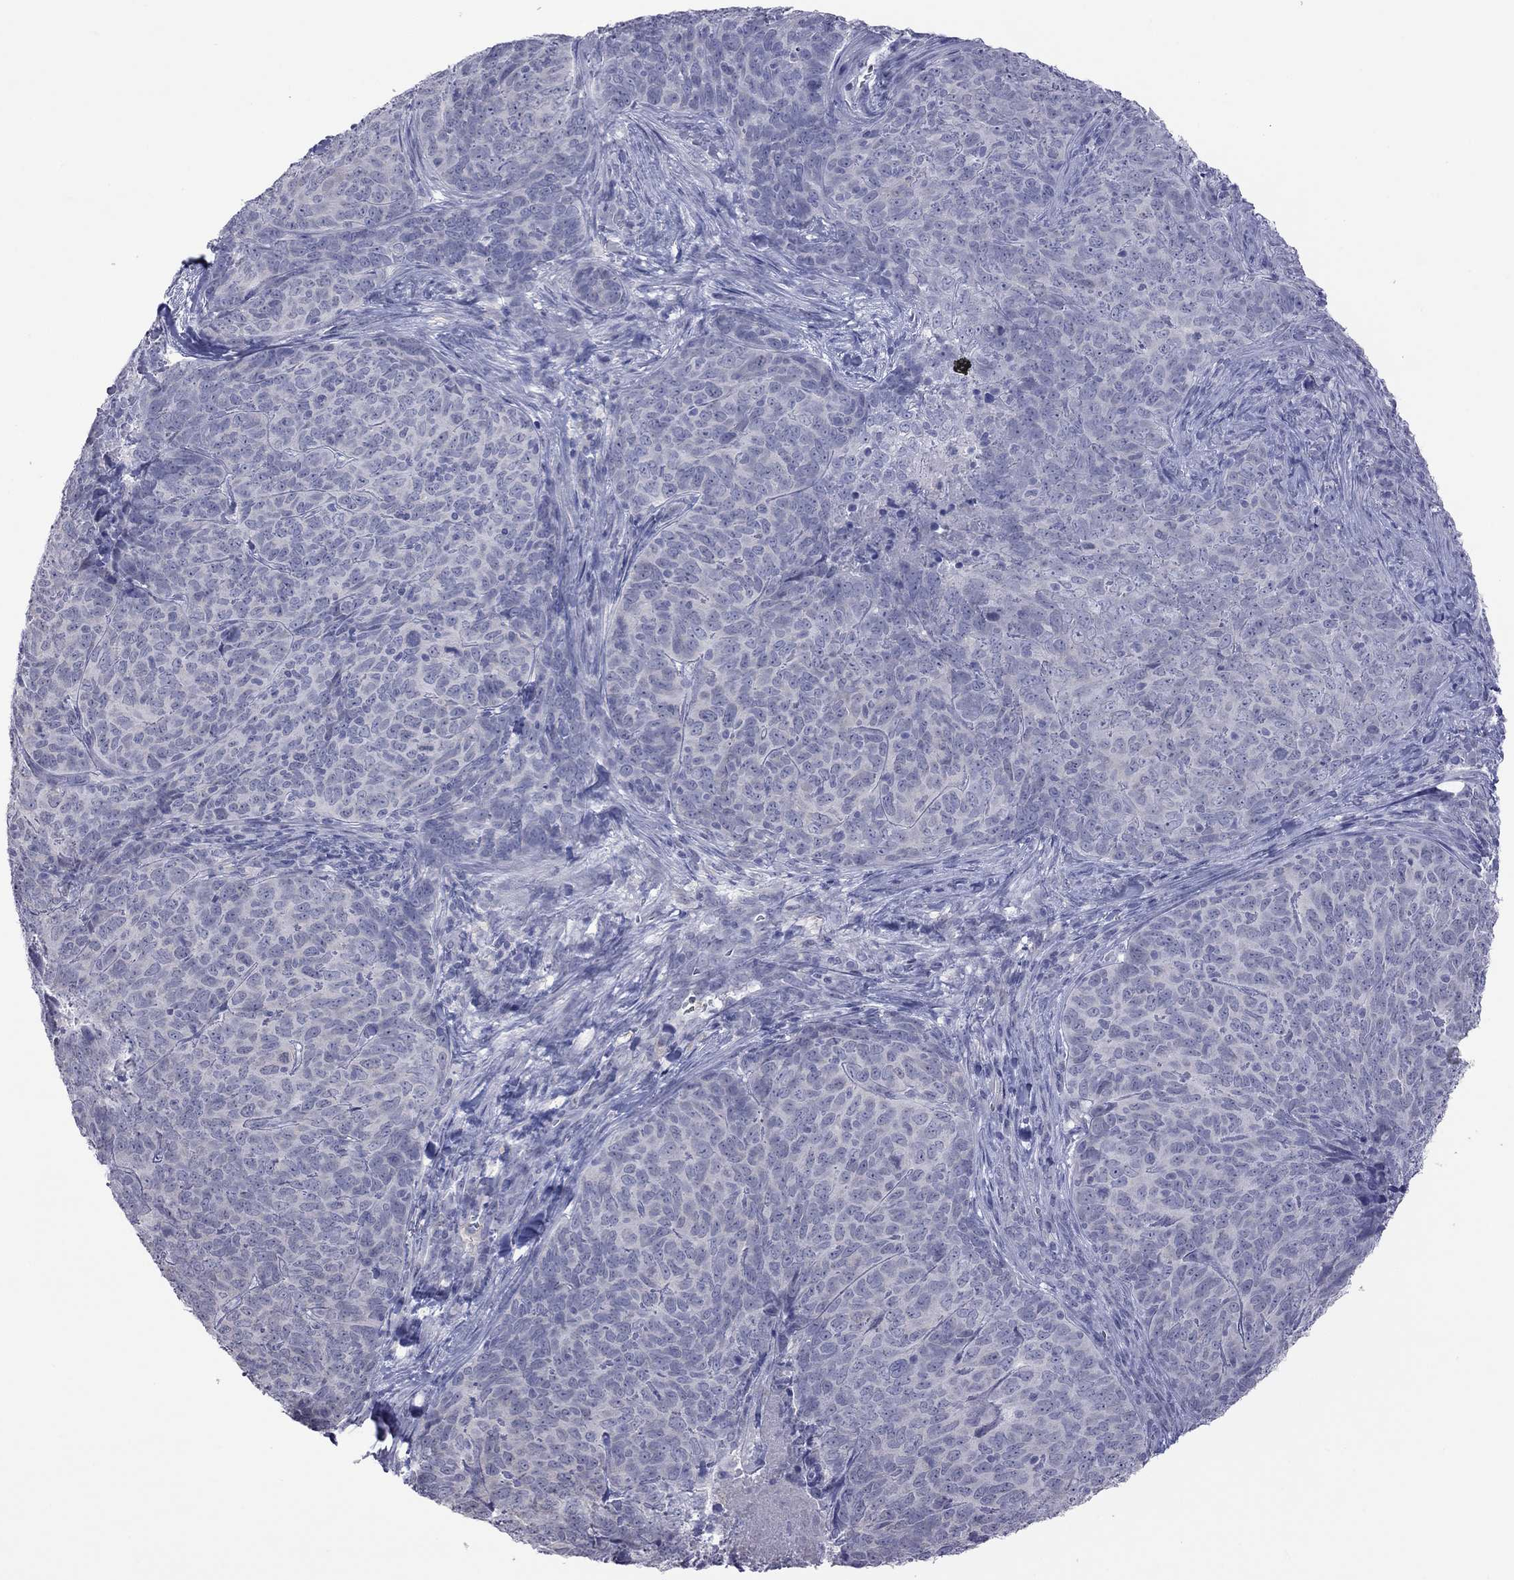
{"staining": {"intensity": "negative", "quantity": "none", "location": "none"}, "tissue": "skin cancer", "cell_type": "Tumor cells", "image_type": "cancer", "snomed": [{"axis": "morphology", "description": "Squamous cell carcinoma, NOS"}, {"axis": "topography", "description": "Skin"}, {"axis": "topography", "description": "Anal"}], "caption": "The image exhibits no significant positivity in tumor cells of skin squamous cell carcinoma. (DAB IHC visualized using brightfield microscopy, high magnification).", "gene": "HYLS1", "patient": {"sex": "female", "age": 51}}